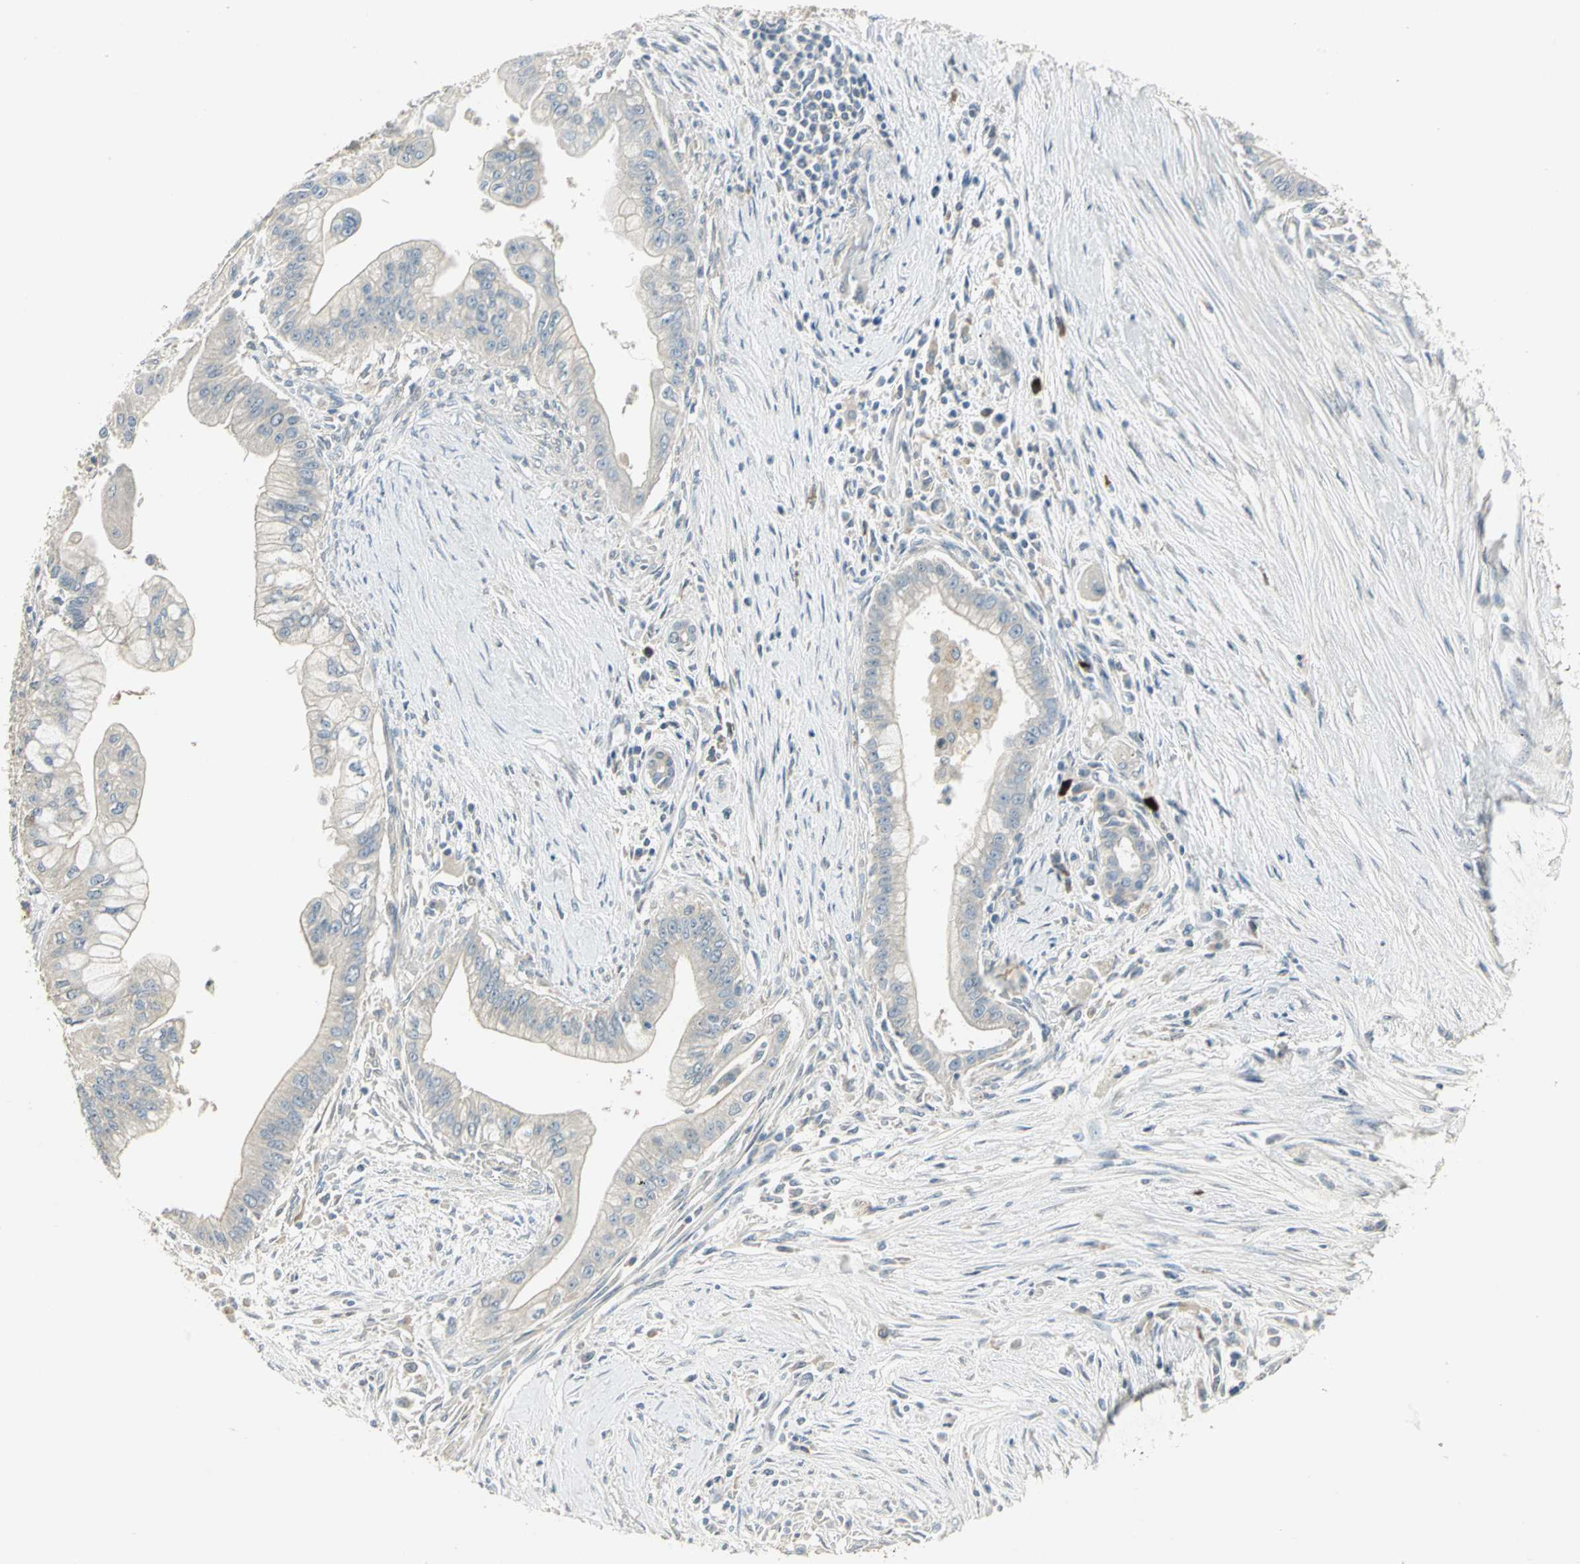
{"staining": {"intensity": "negative", "quantity": "none", "location": "none"}, "tissue": "pancreatic cancer", "cell_type": "Tumor cells", "image_type": "cancer", "snomed": [{"axis": "morphology", "description": "Adenocarcinoma, NOS"}, {"axis": "topography", "description": "Pancreas"}], "caption": "This micrograph is of pancreatic cancer (adenocarcinoma) stained with IHC to label a protein in brown with the nuclei are counter-stained blue. There is no positivity in tumor cells. (DAB immunohistochemistry (IHC), high magnification).", "gene": "PROC", "patient": {"sex": "male", "age": 59}}